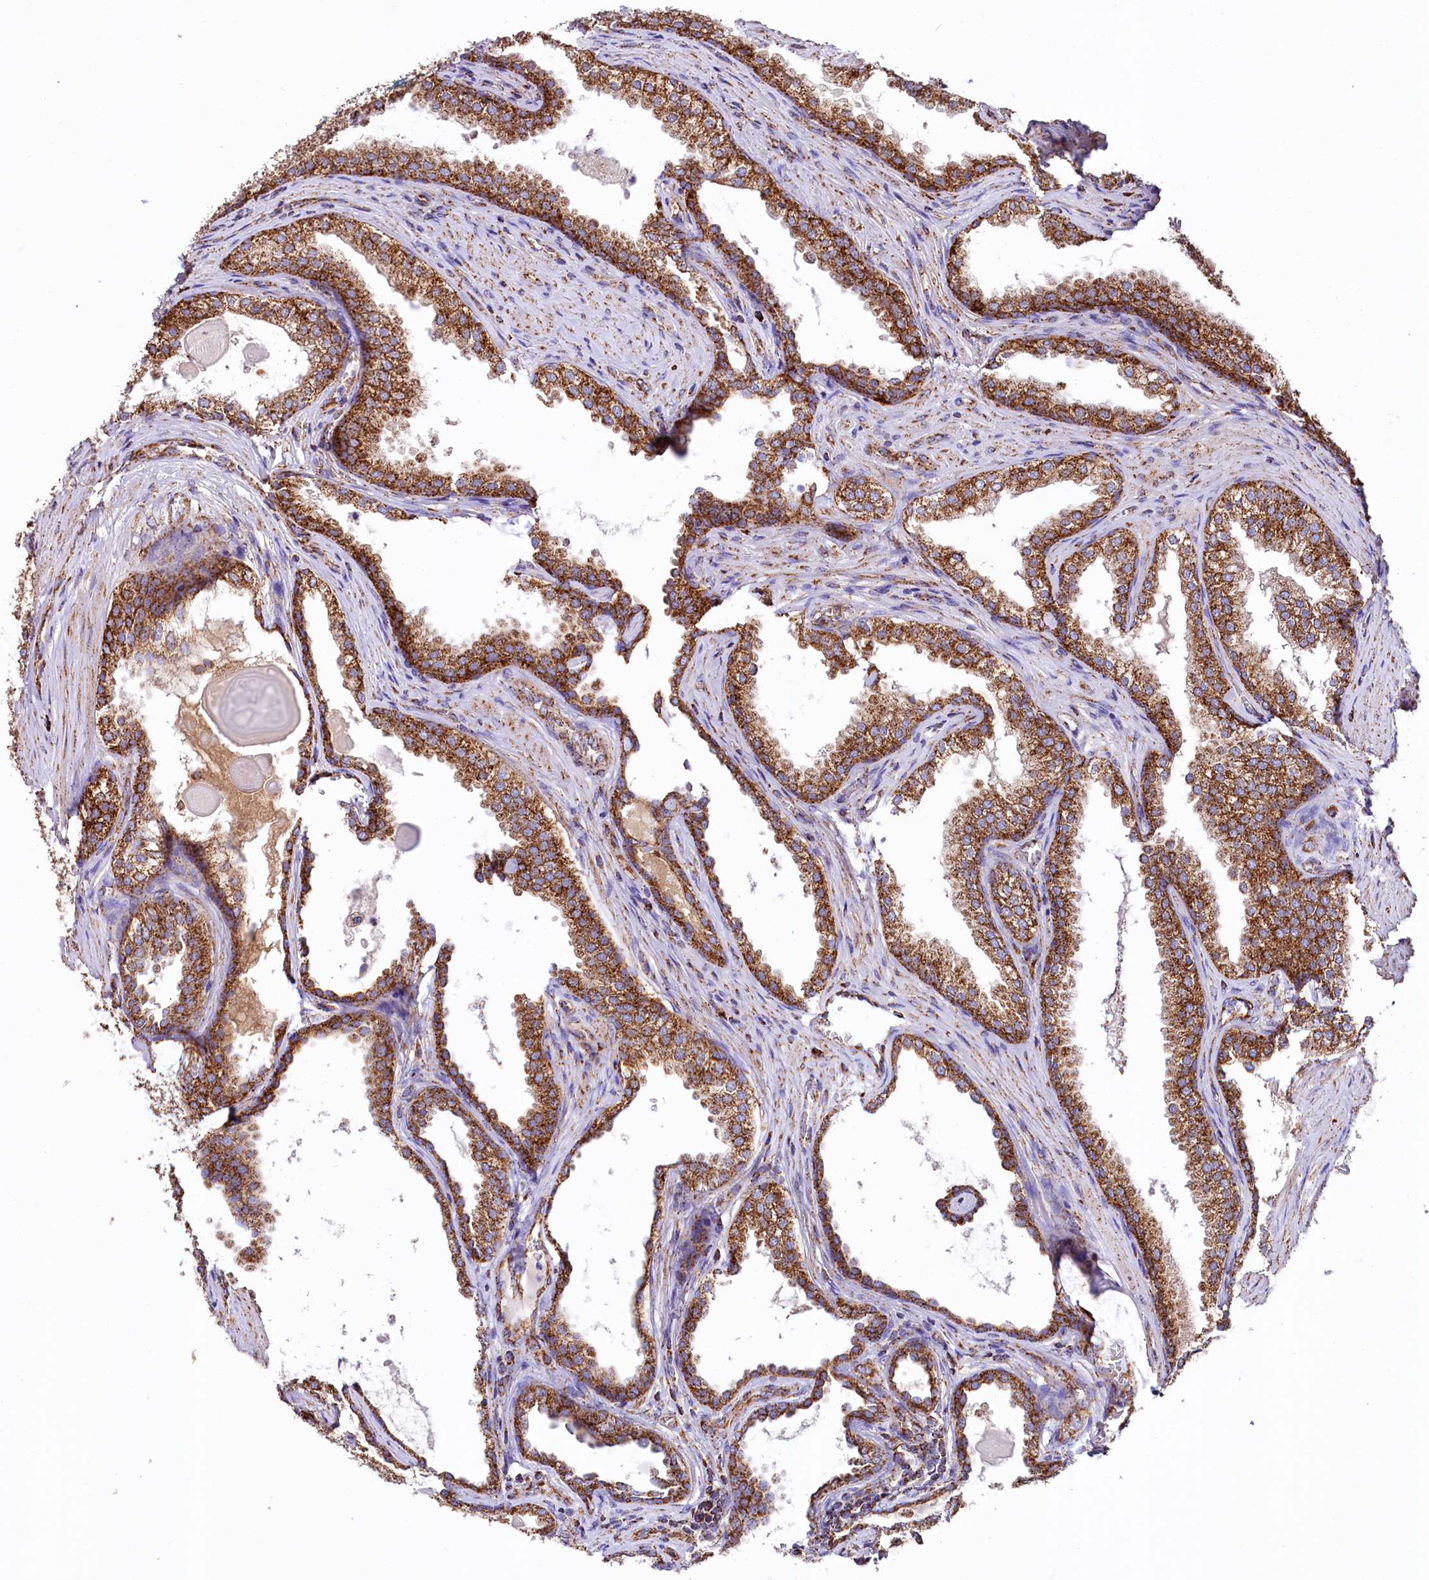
{"staining": {"intensity": "strong", "quantity": ">75%", "location": "cytoplasmic/membranous"}, "tissue": "prostate cancer", "cell_type": "Tumor cells", "image_type": "cancer", "snomed": [{"axis": "morphology", "description": "Adenocarcinoma, High grade"}, {"axis": "topography", "description": "Prostate"}], "caption": "Protein positivity by immunohistochemistry (IHC) shows strong cytoplasmic/membranous staining in about >75% of tumor cells in prostate cancer.", "gene": "APLP2", "patient": {"sex": "male", "age": 63}}